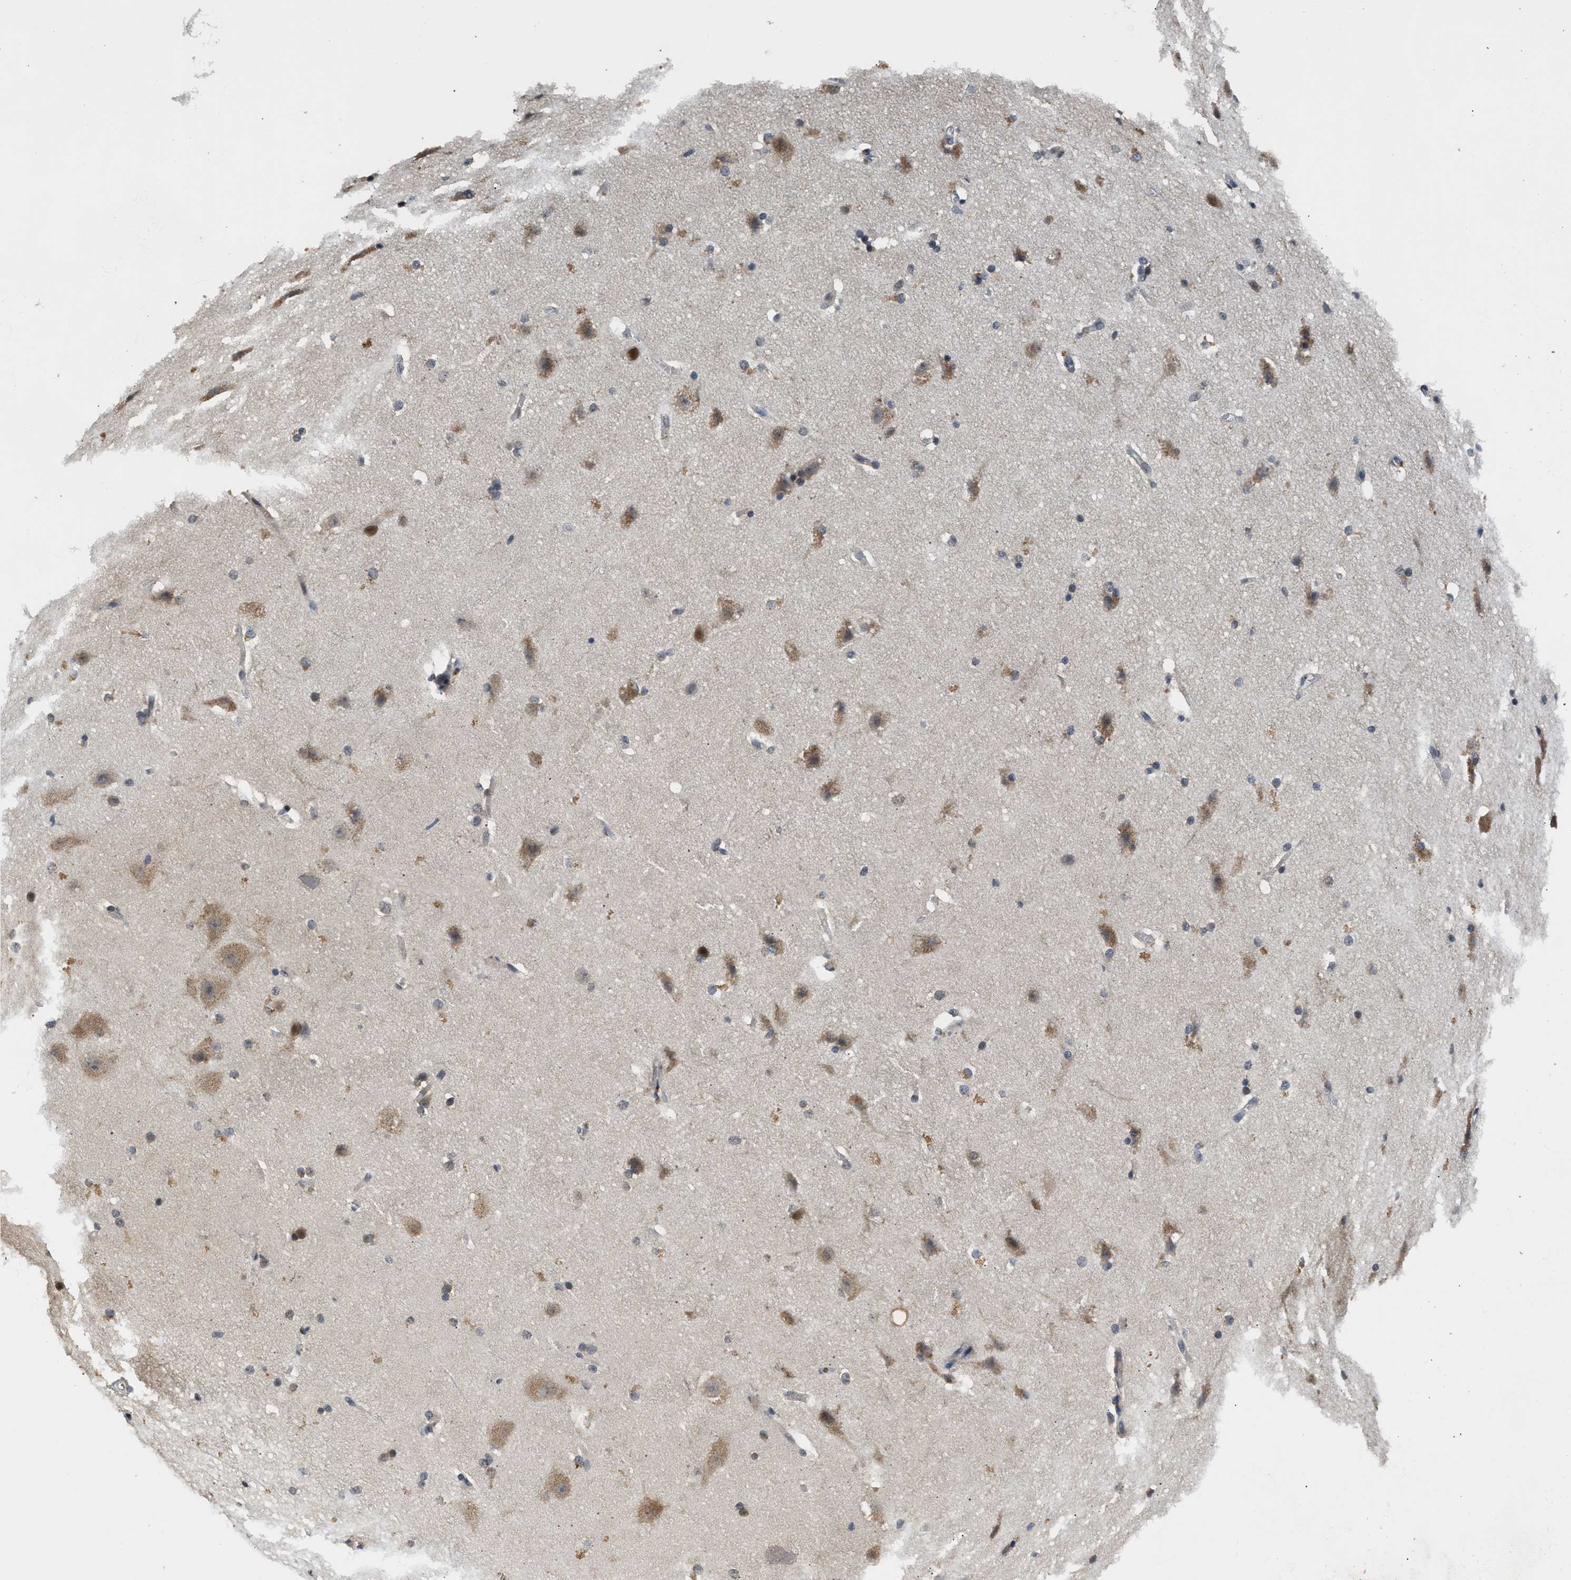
{"staining": {"intensity": "weak", "quantity": ">75%", "location": "cytoplasmic/membranous"}, "tissue": "cerebral cortex", "cell_type": "Endothelial cells", "image_type": "normal", "snomed": [{"axis": "morphology", "description": "Normal tissue, NOS"}, {"axis": "topography", "description": "Cerebral cortex"}, {"axis": "topography", "description": "Hippocampus"}], "caption": "Cerebral cortex stained for a protein (brown) demonstrates weak cytoplasmic/membranous positive positivity in approximately >75% of endothelial cells.", "gene": "PPM1L", "patient": {"sex": "female", "age": 19}}